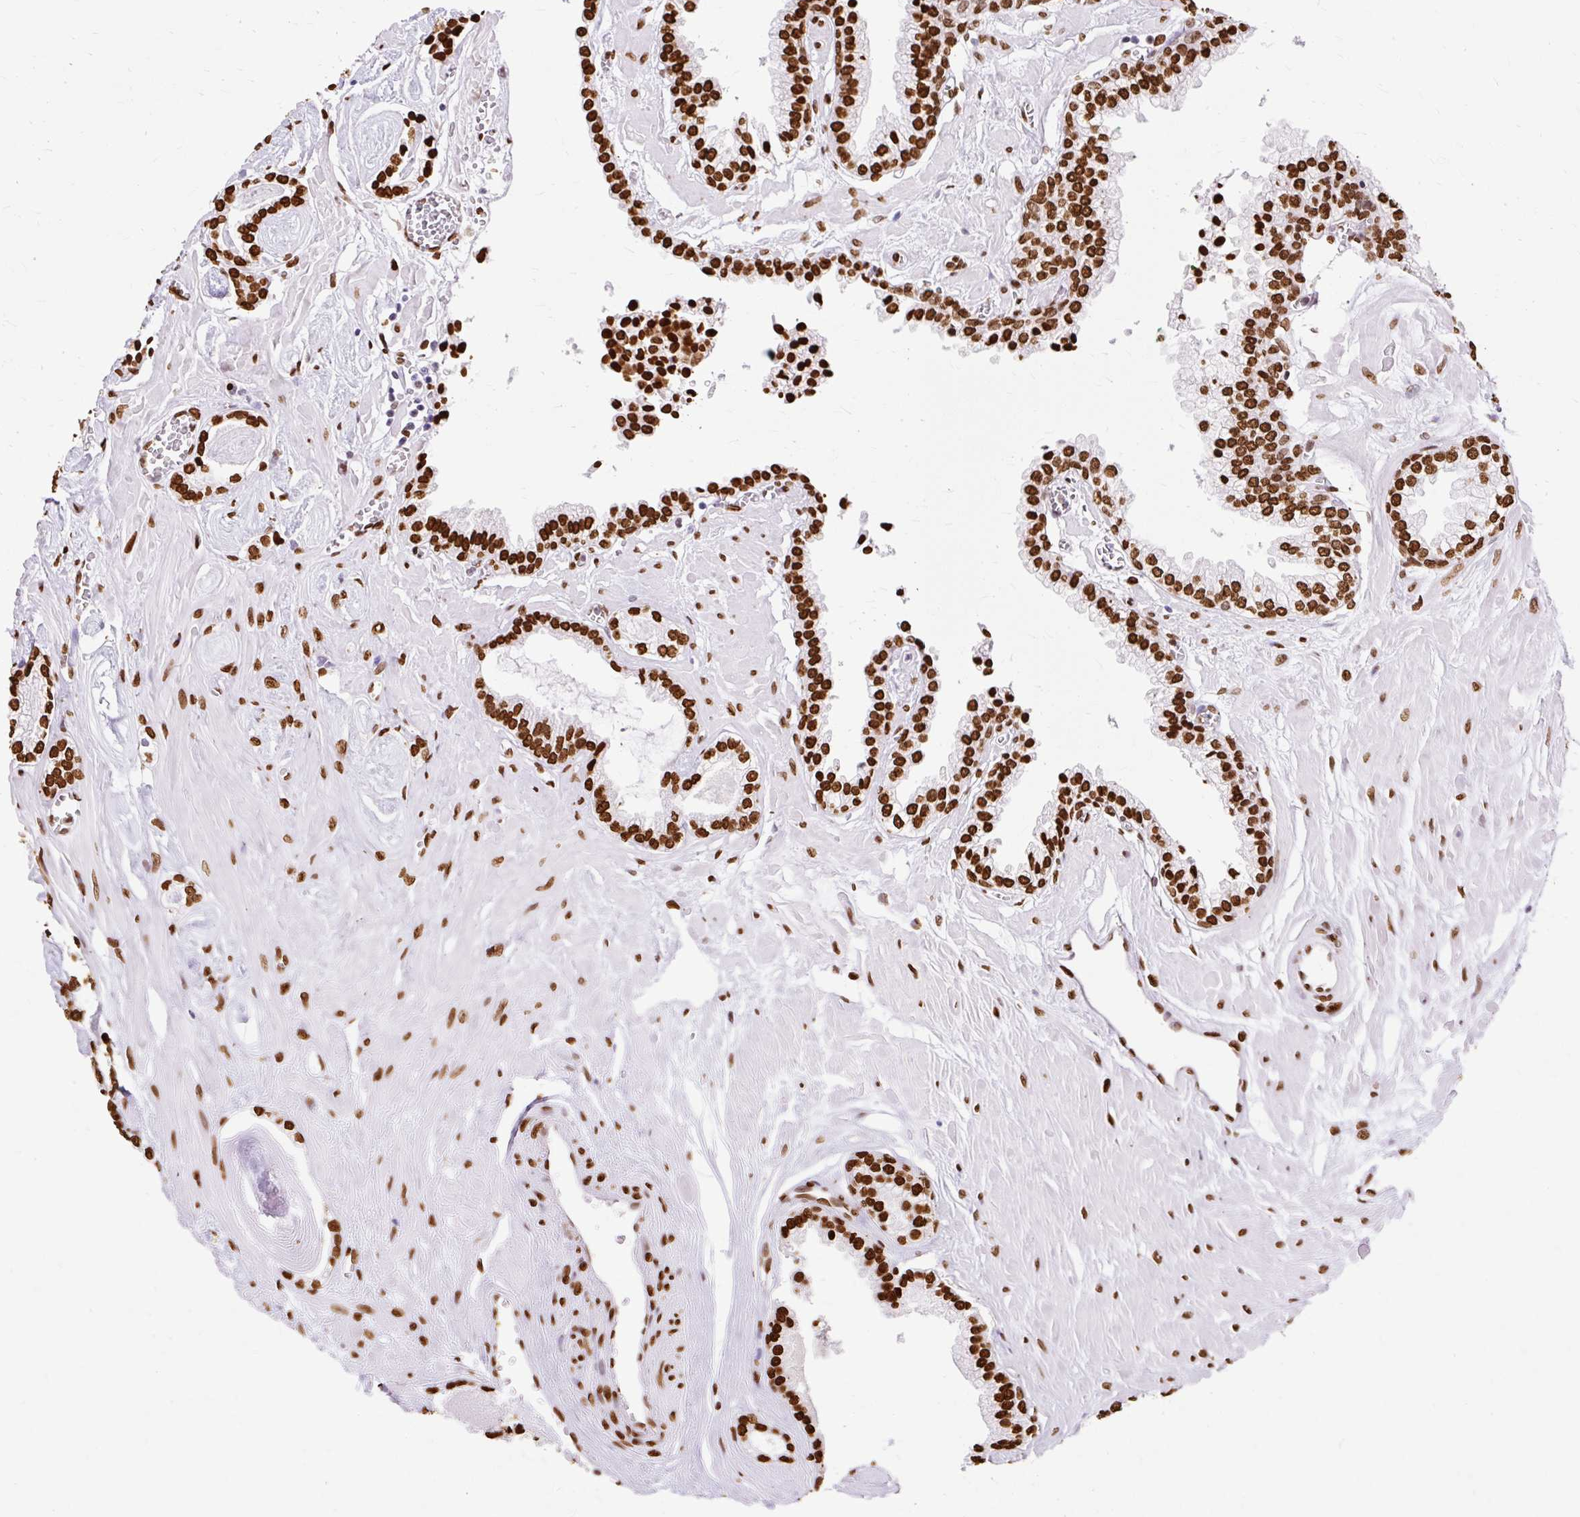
{"staining": {"intensity": "strong", "quantity": ">75%", "location": "nuclear"}, "tissue": "prostate cancer", "cell_type": "Tumor cells", "image_type": "cancer", "snomed": [{"axis": "morphology", "description": "Adenocarcinoma, Low grade"}, {"axis": "topography", "description": "Prostate"}], "caption": "Tumor cells exhibit strong nuclear expression in approximately >75% of cells in prostate cancer.", "gene": "TMEM184C", "patient": {"sex": "male", "age": 60}}